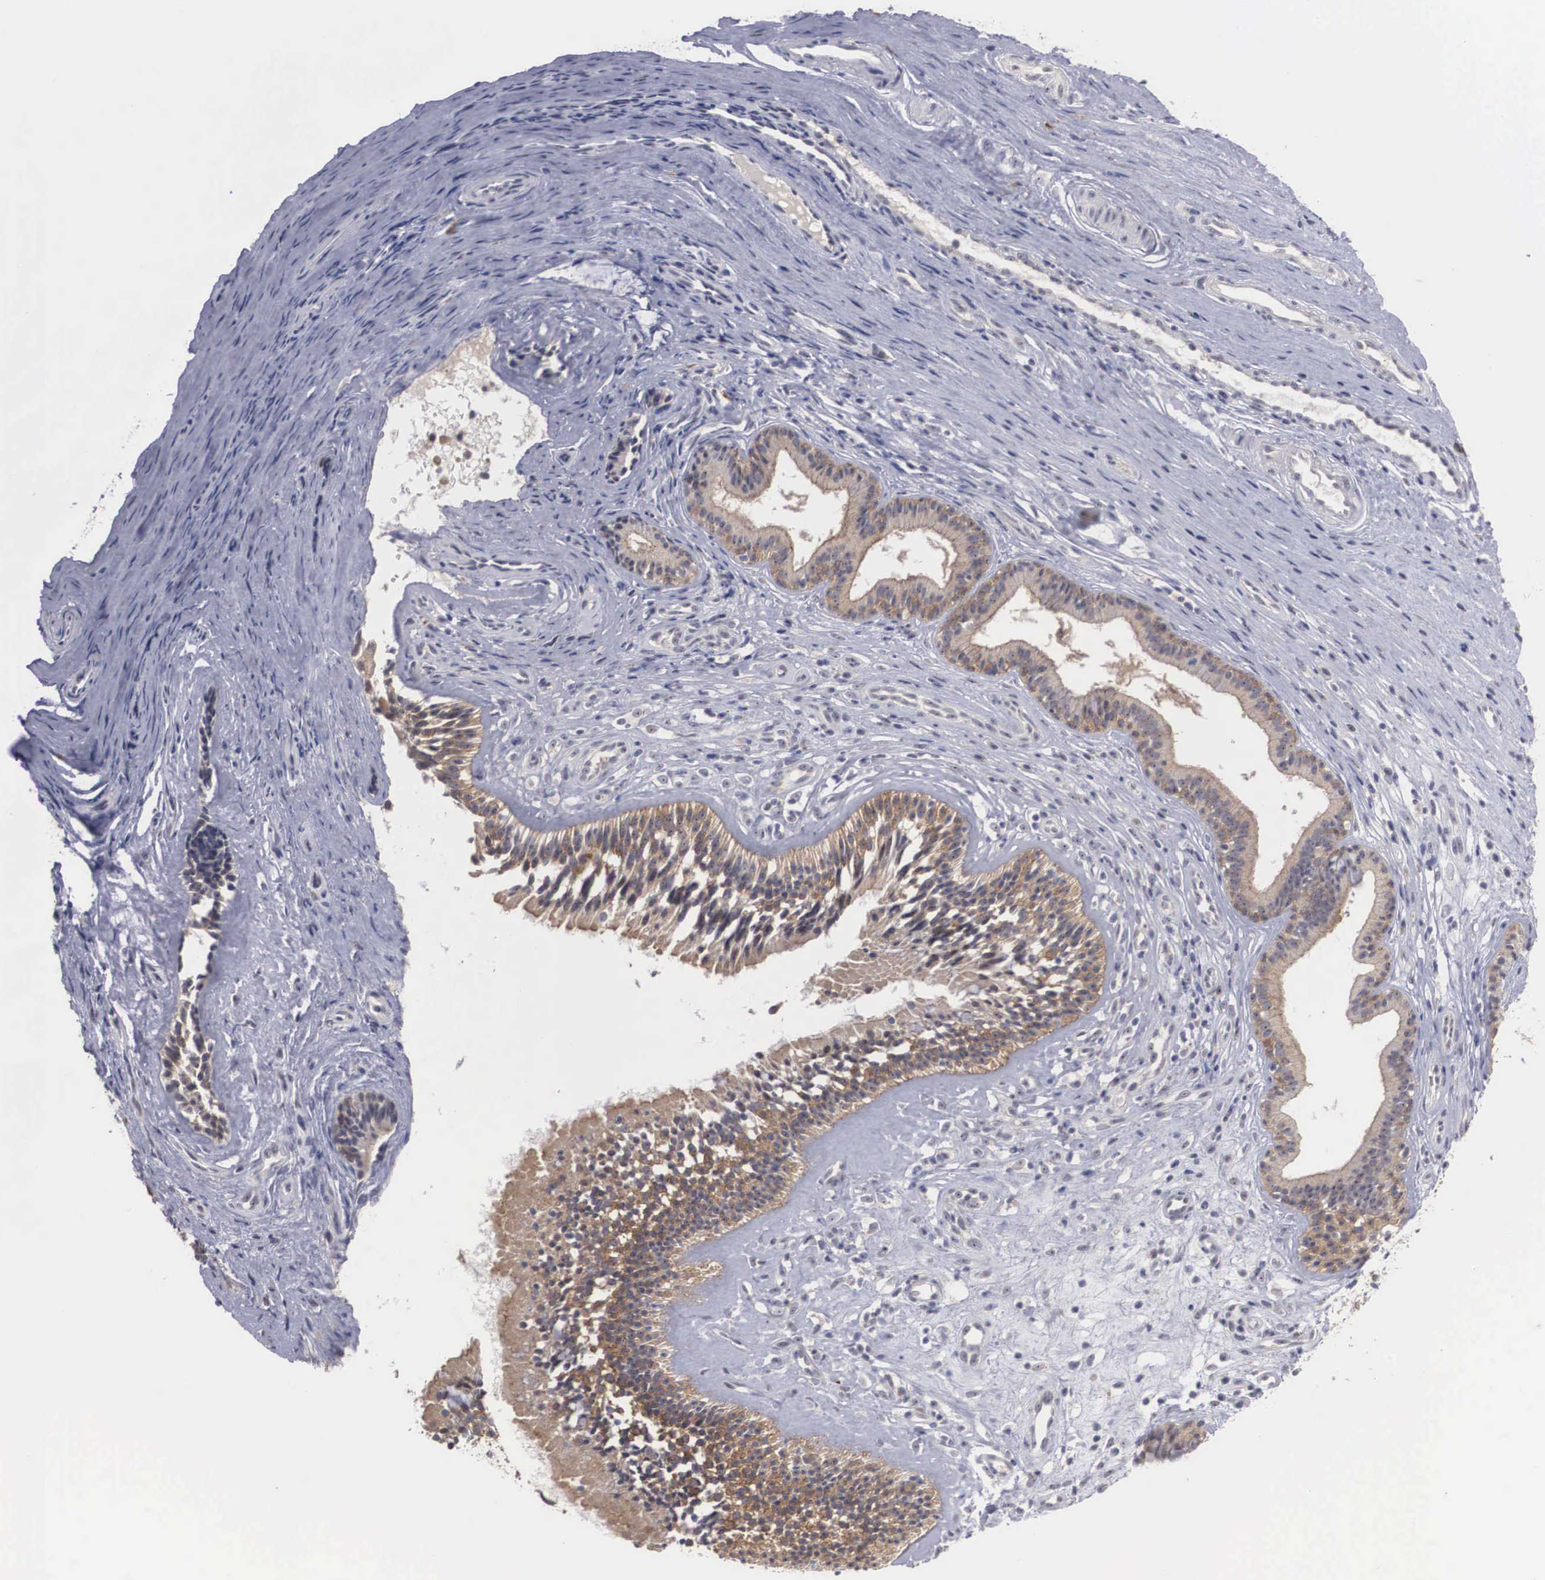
{"staining": {"intensity": "moderate", "quantity": ">75%", "location": "cytoplasmic/membranous"}, "tissue": "nasopharynx", "cell_type": "Respiratory epithelial cells", "image_type": "normal", "snomed": [{"axis": "morphology", "description": "Normal tissue, NOS"}, {"axis": "topography", "description": "Nasopharynx"}], "caption": "Moderate cytoplasmic/membranous expression is appreciated in approximately >75% of respiratory epithelial cells in normal nasopharynx.", "gene": "AMN", "patient": {"sex": "female", "age": 78}}